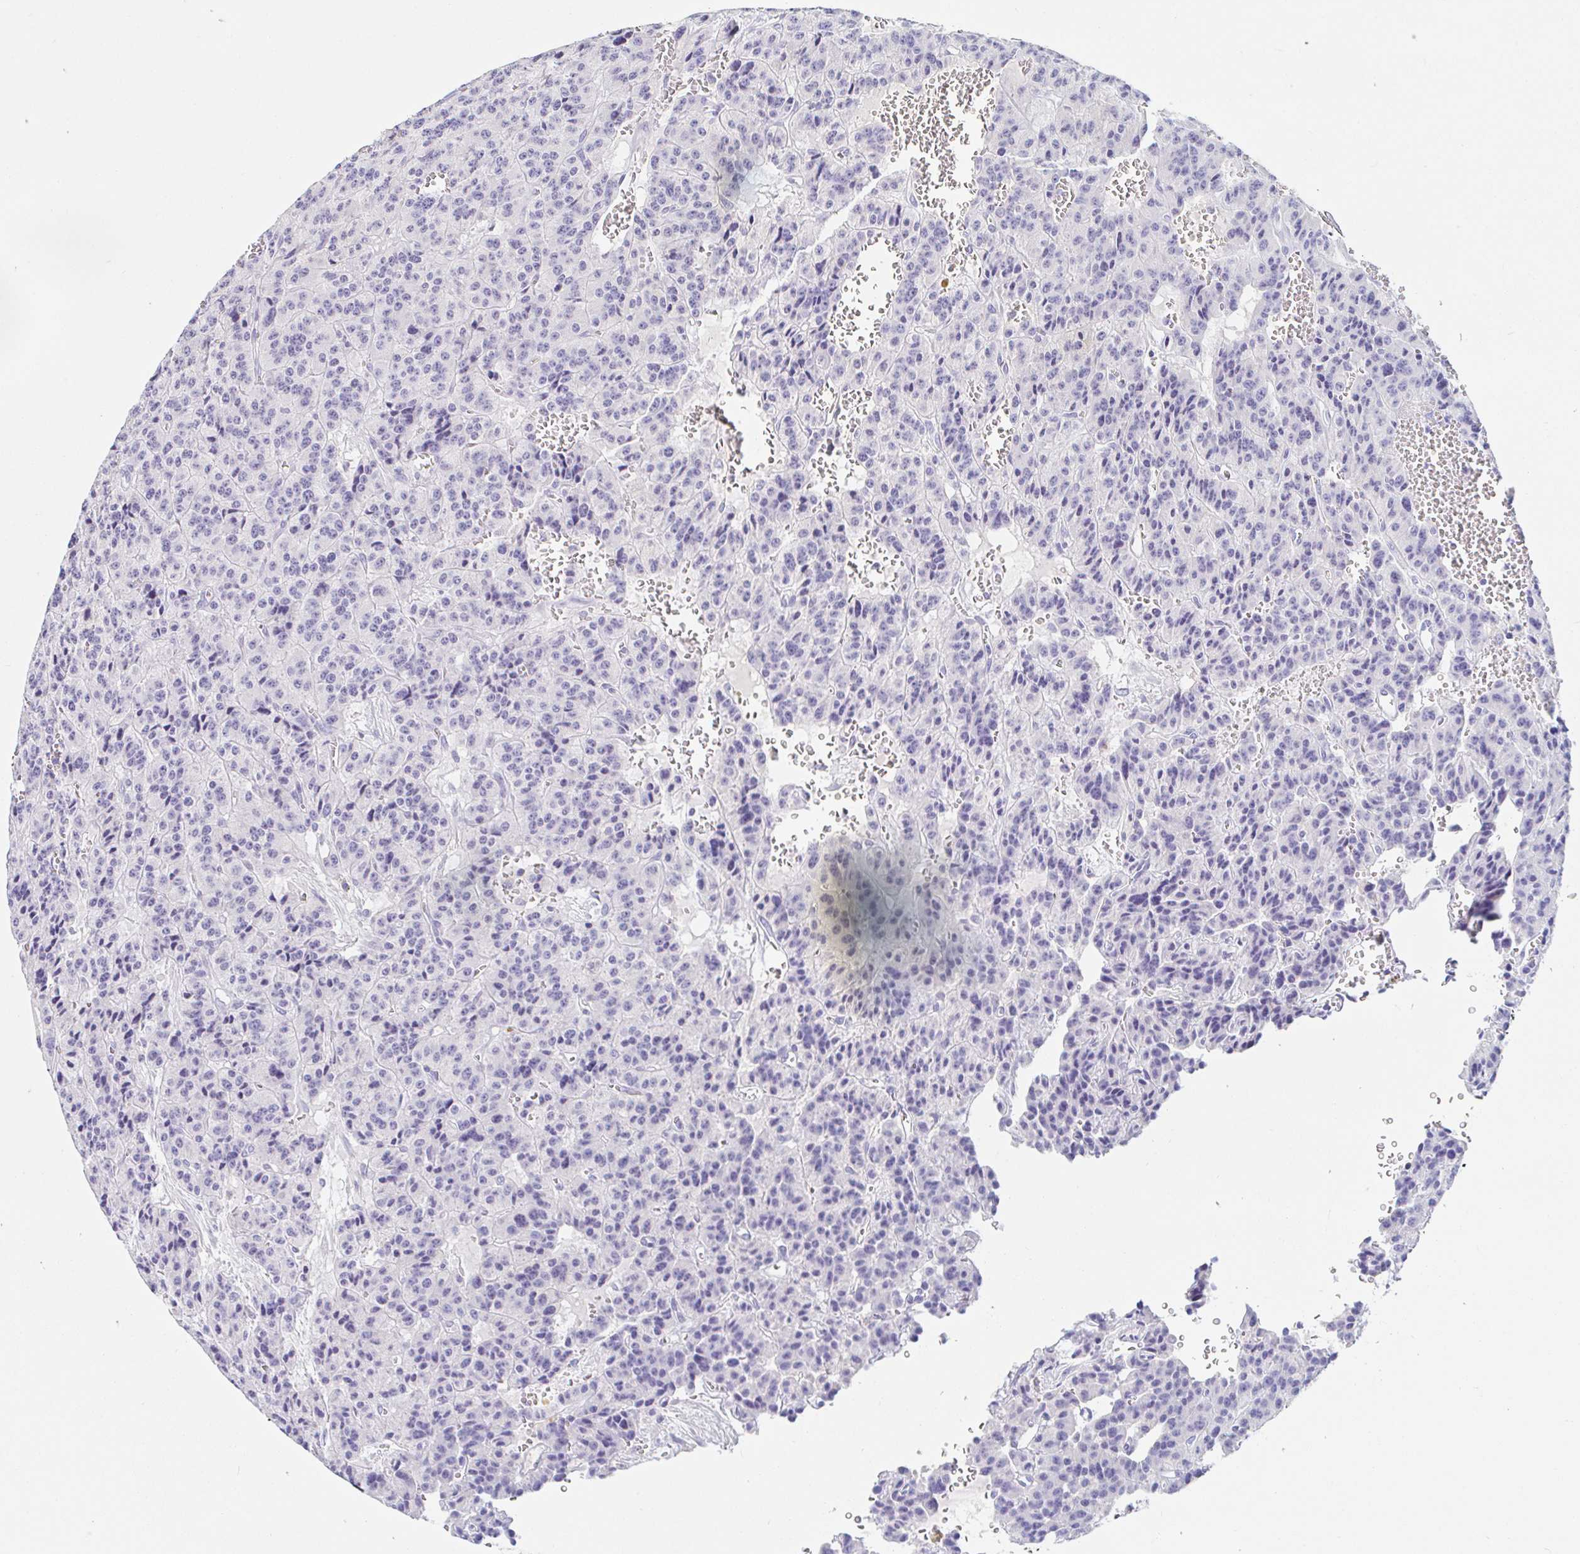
{"staining": {"intensity": "negative", "quantity": "none", "location": "none"}, "tissue": "carcinoid", "cell_type": "Tumor cells", "image_type": "cancer", "snomed": [{"axis": "morphology", "description": "Carcinoid, malignant, NOS"}, {"axis": "topography", "description": "Lung"}], "caption": "This micrograph is of malignant carcinoid stained with IHC to label a protein in brown with the nuclei are counter-stained blue. There is no staining in tumor cells. The staining was performed using DAB (3,3'-diaminobenzidine) to visualize the protein expression in brown, while the nuclei were stained in blue with hematoxylin (Magnification: 20x).", "gene": "TEX44", "patient": {"sex": "female", "age": 71}}